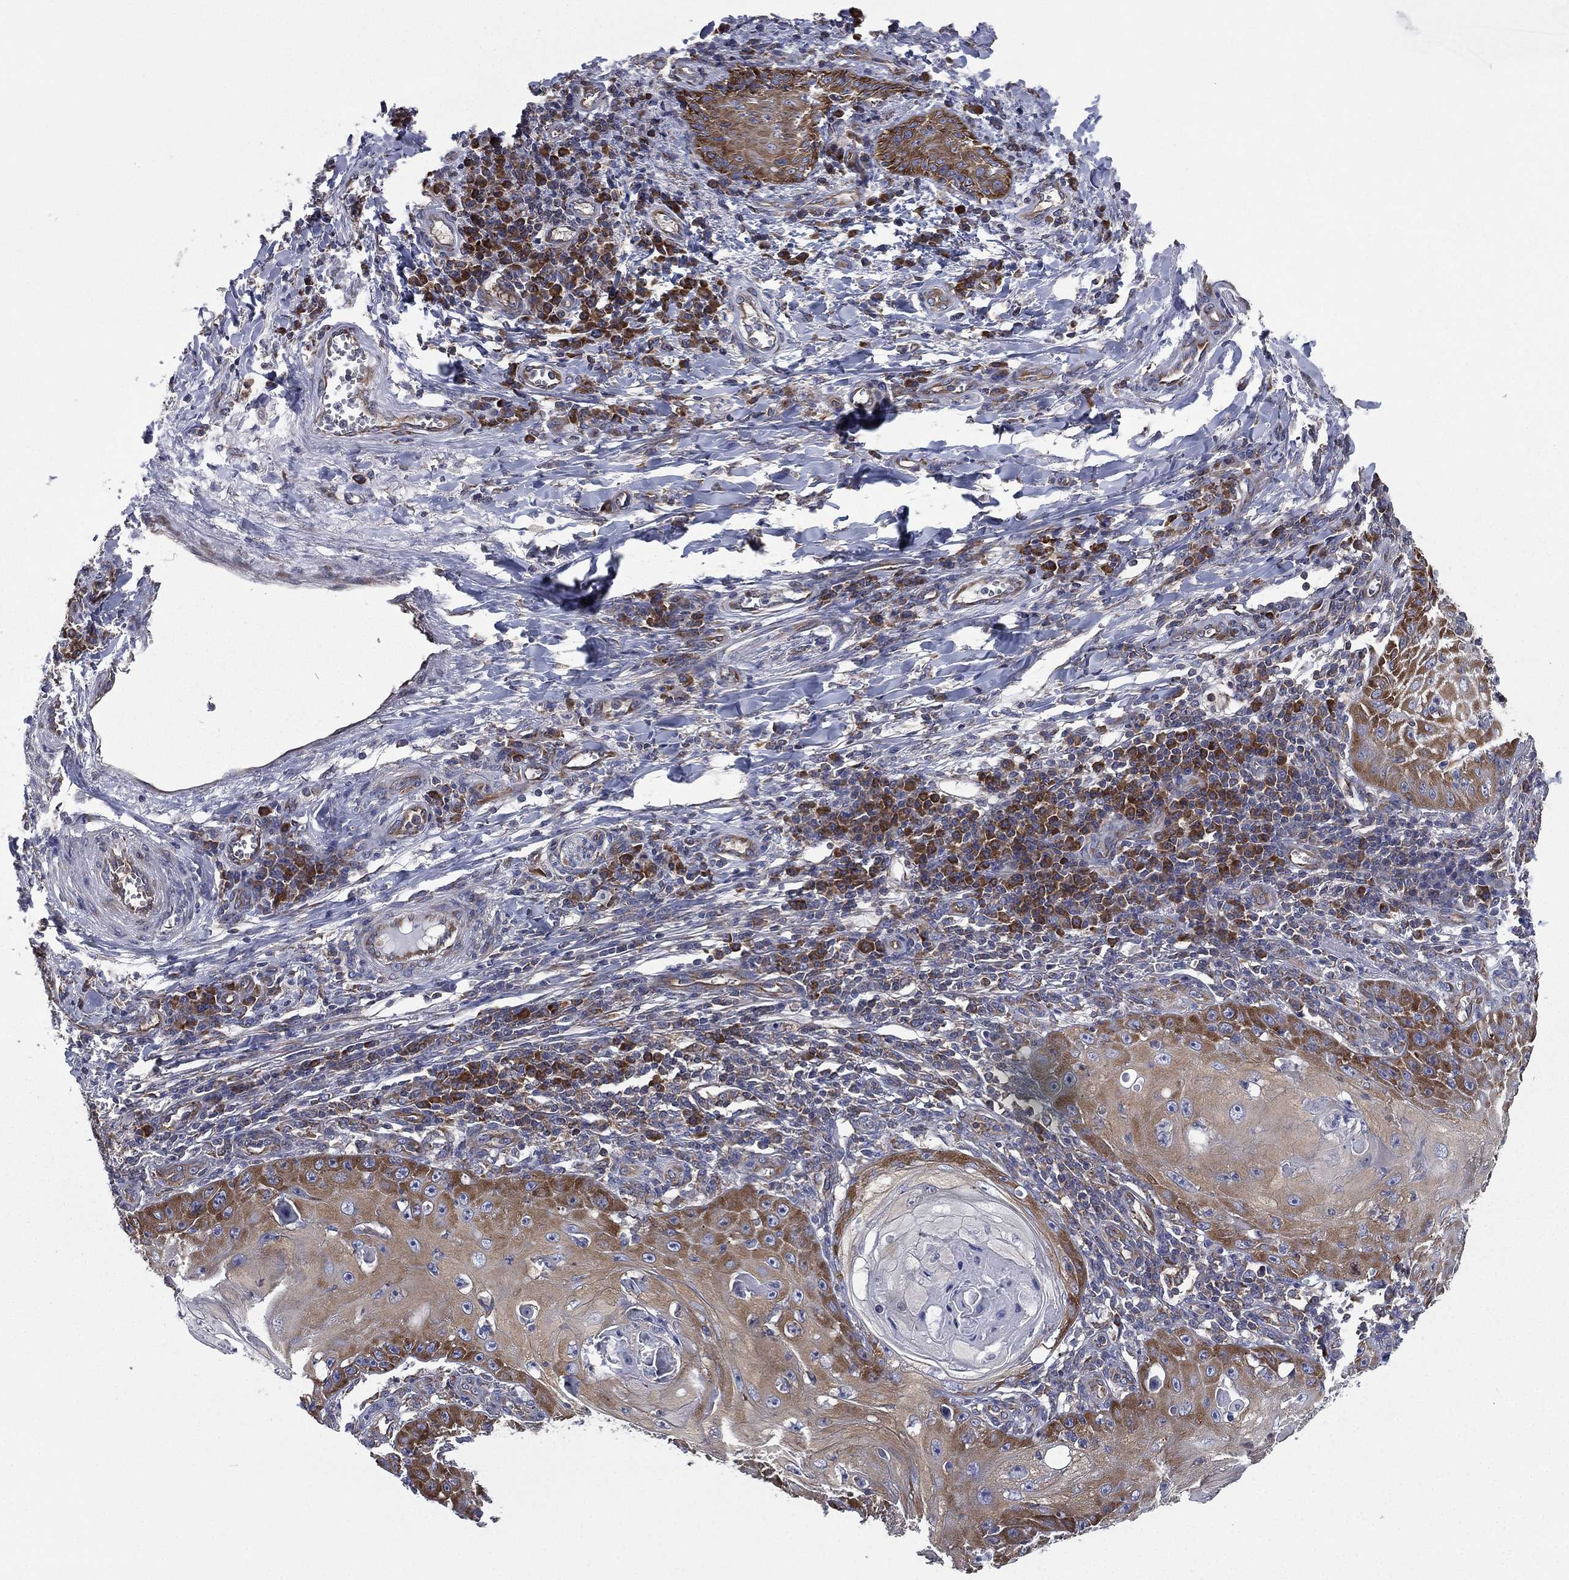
{"staining": {"intensity": "strong", "quantity": "25%-75%", "location": "cytoplasmic/membranous"}, "tissue": "skin cancer", "cell_type": "Tumor cells", "image_type": "cancer", "snomed": [{"axis": "morphology", "description": "Squamous cell carcinoma, NOS"}, {"axis": "topography", "description": "Skin"}], "caption": "Skin cancer (squamous cell carcinoma) stained with immunohistochemistry exhibits strong cytoplasmic/membranous staining in approximately 25%-75% of tumor cells.", "gene": "FARSA", "patient": {"sex": "male", "age": 70}}